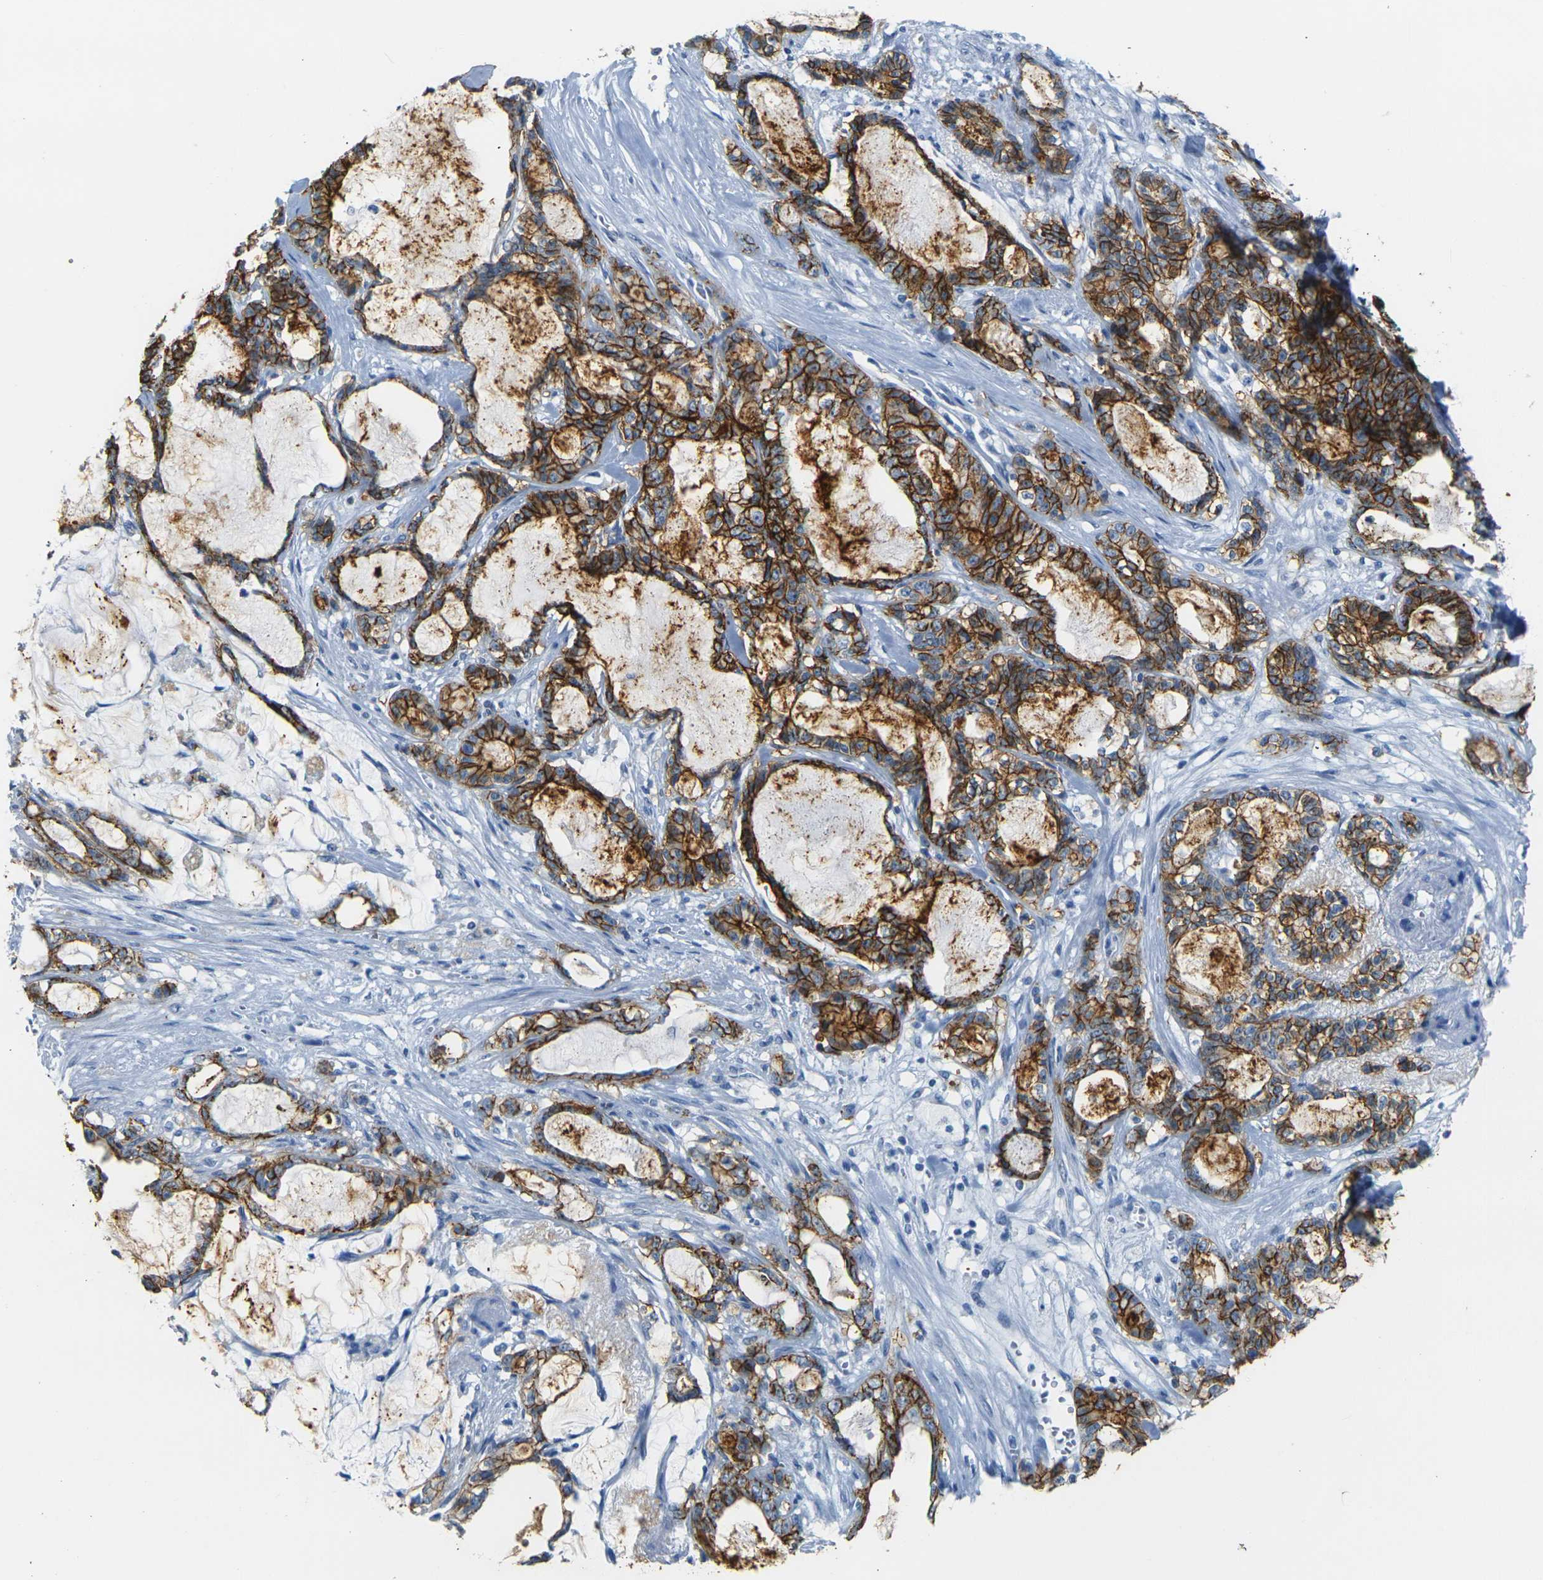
{"staining": {"intensity": "strong", "quantity": ">75%", "location": "cytoplasmic/membranous"}, "tissue": "pancreatic cancer", "cell_type": "Tumor cells", "image_type": "cancer", "snomed": [{"axis": "morphology", "description": "Adenocarcinoma, NOS"}, {"axis": "topography", "description": "Pancreas"}], "caption": "Pancreatic adenocarcinoma stained with DAB immunohistochemistry demonstrates high levels of strong cytoplasmic/membranous staining in approximately >75% of tumor cells. The staining is performed using DAB brown chromogen to label protein expression. The nuclei are counter-stained blue using hematoxylin.", "gene": "CLDN7", "patient": {"sex": "female", "age": 73}}